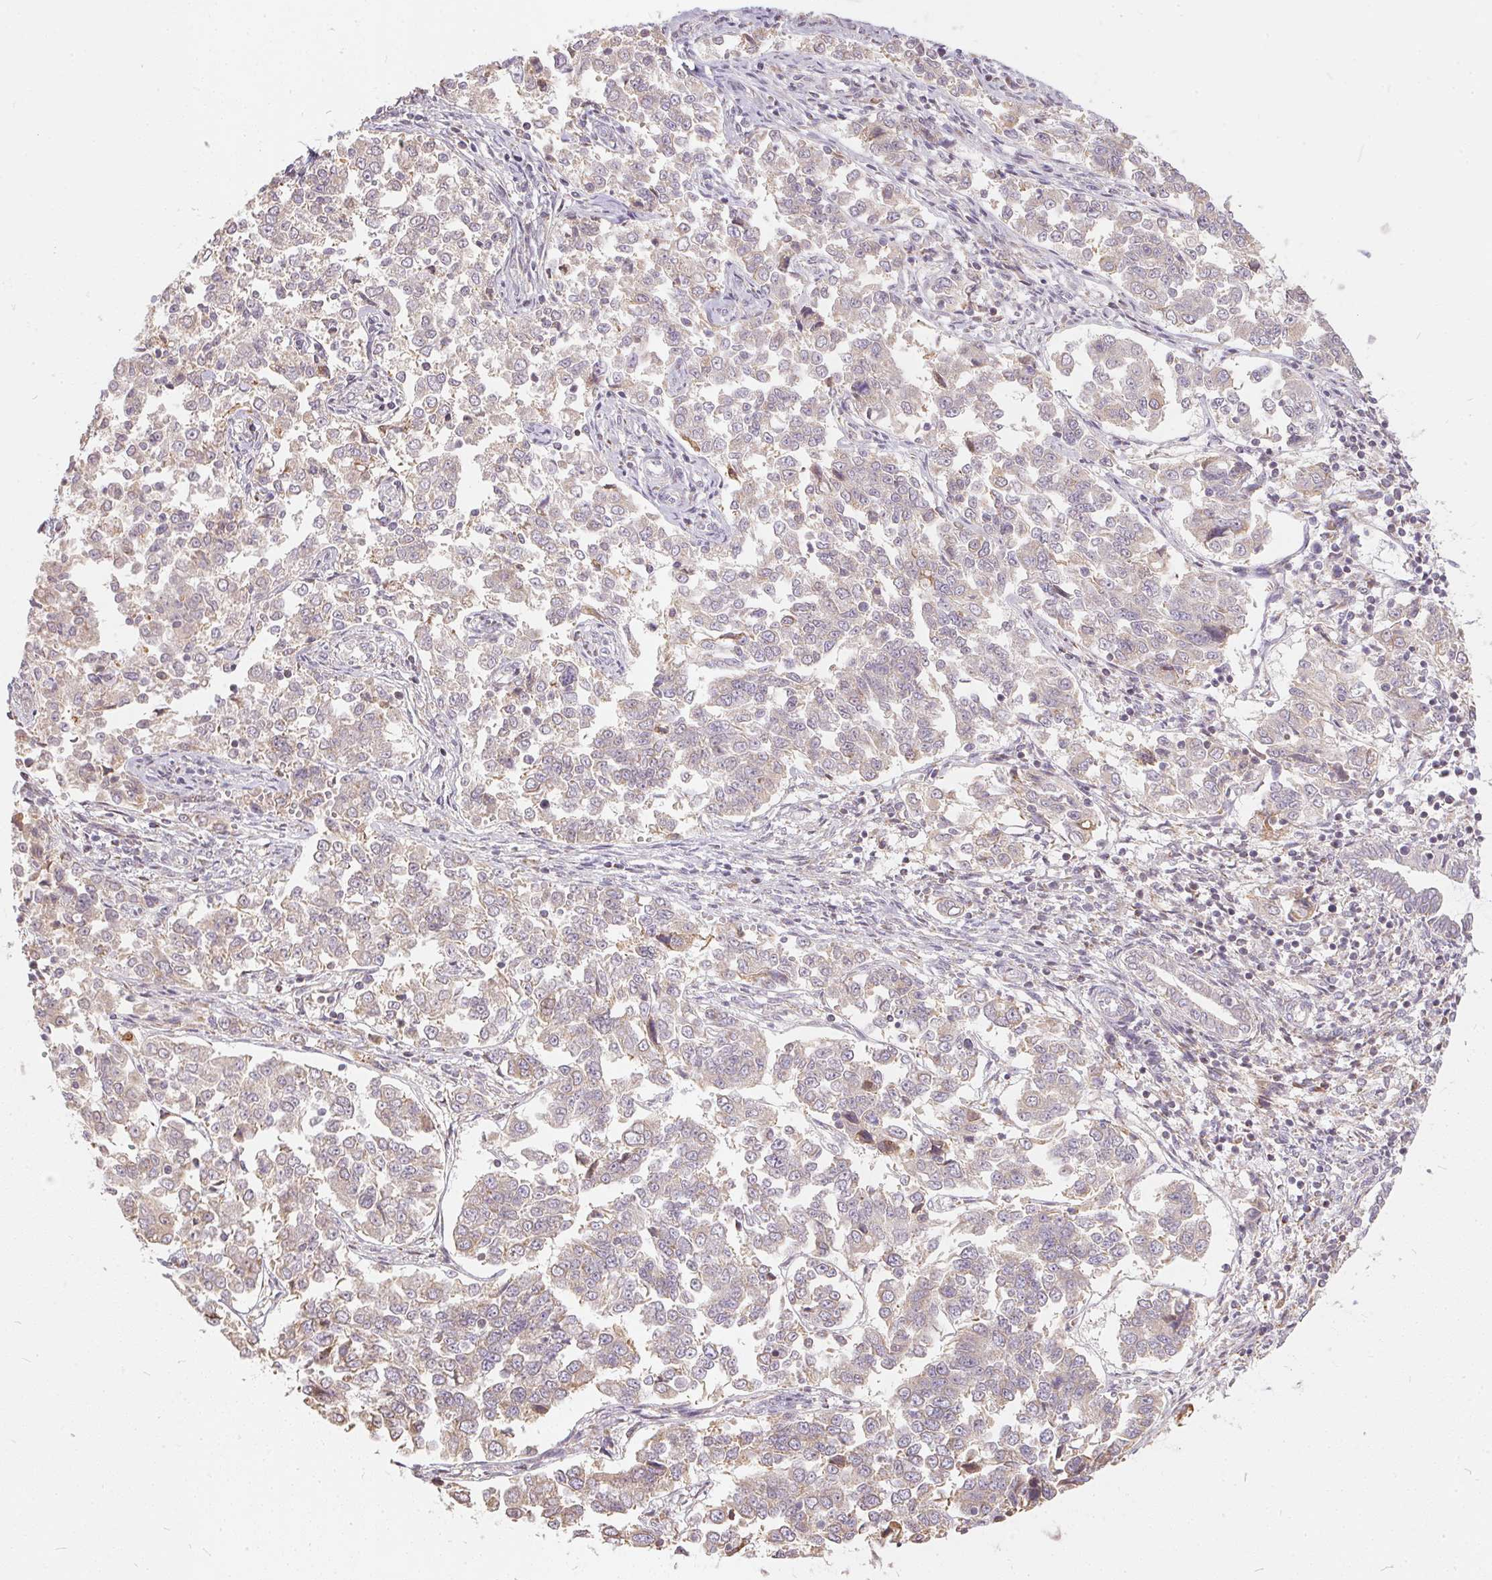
{"staining": {"intensity": "negative", "quantity": "none", "location": "none"}, "tissue": "endometrial cancer", "cell_type": "Tumor cells", "image_type": "cancer", "snomed": [{"axis": "morphology", "description": "Adenocarcinoma, NOS"}, {"axis": "topography", "description": "Endometrium"}], "caption": "Tumor cells are negative for brown protein staining in adenocarcinoma (endometrial).", "gene": "VWA5B2", "patient": {"sex": "female", "age": 43}}